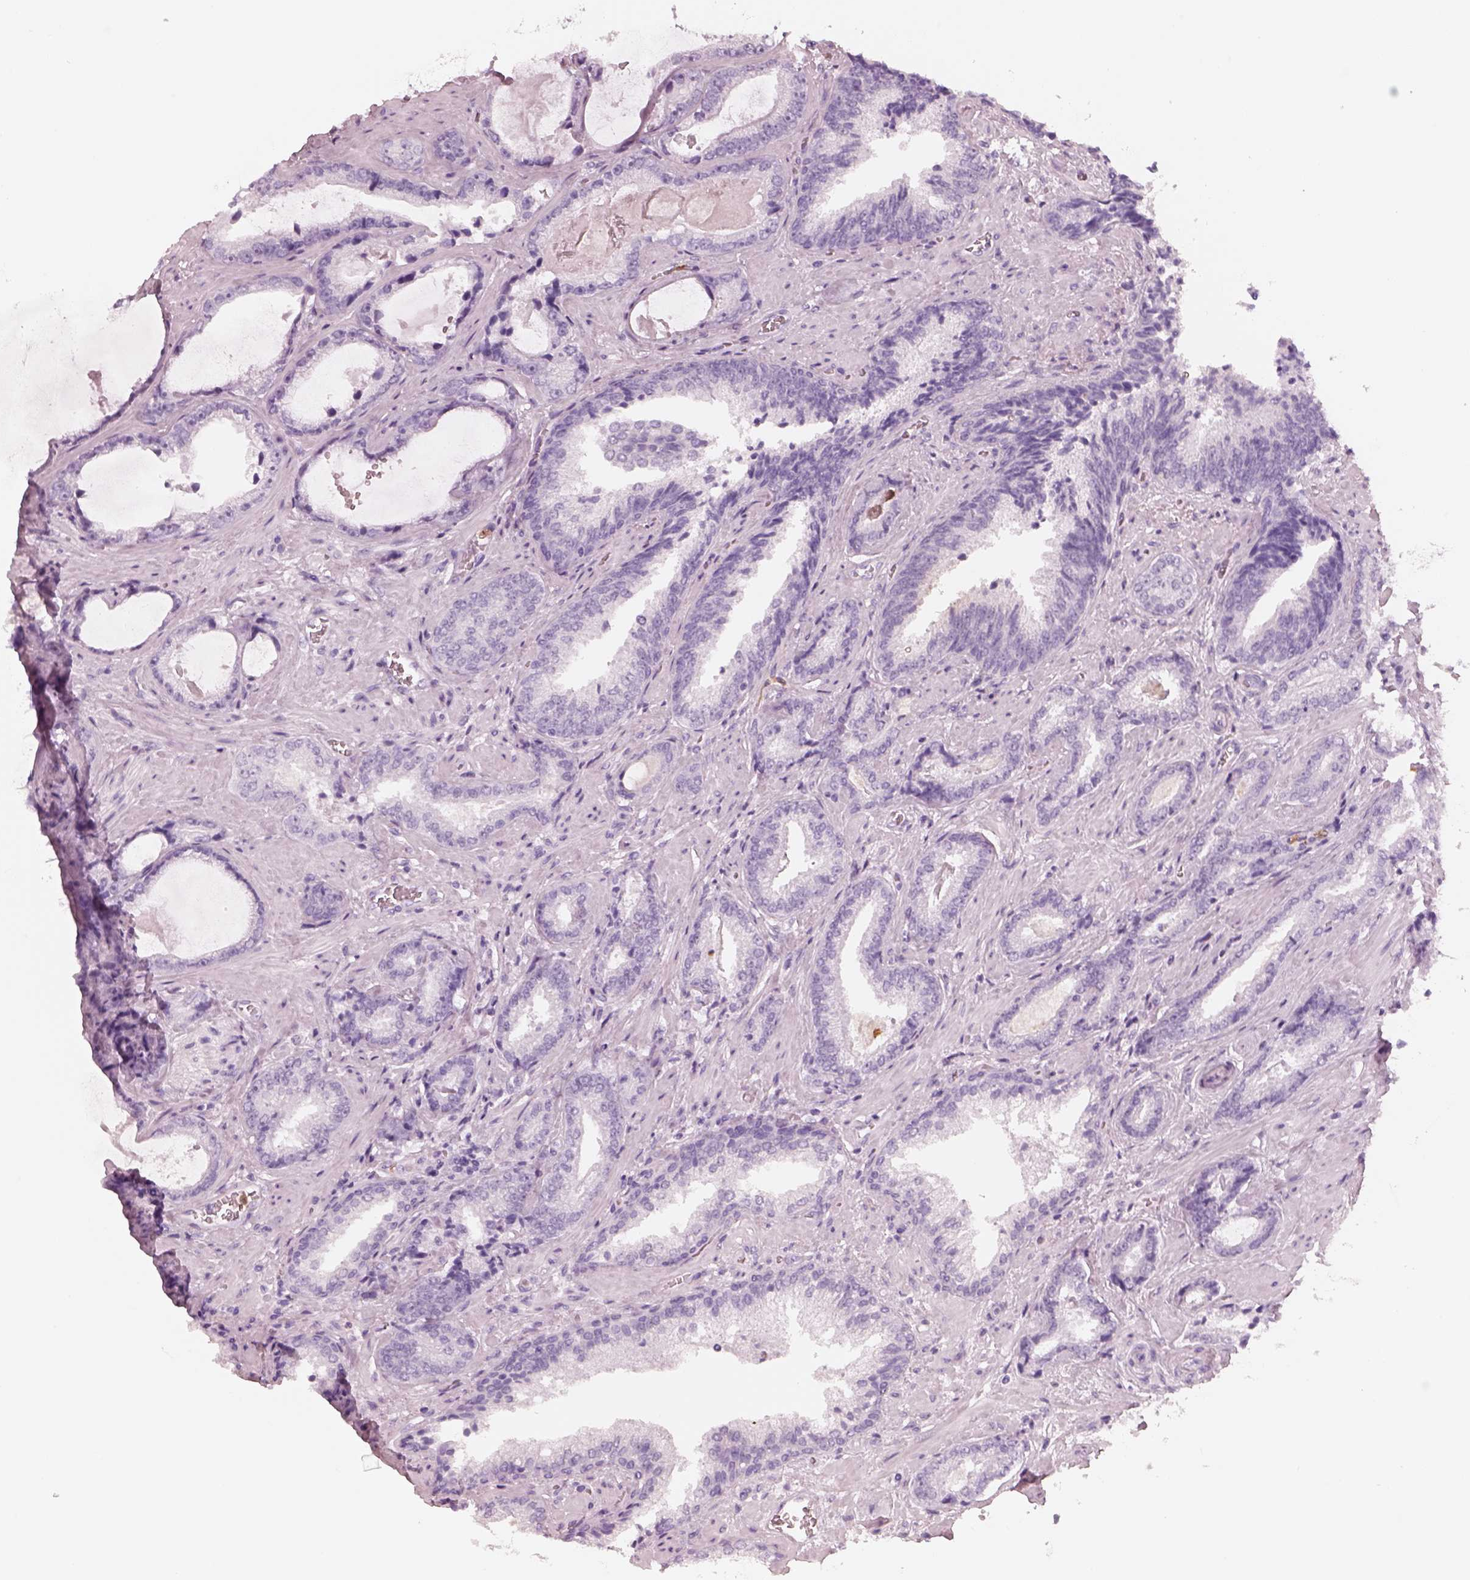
{"staining": {"intensity": "negative", "quantity": "none", "location": "none"}, "tissue": "prostate cancer", "cell_type": "Tumor cells", "image_type": "cancer", "snomed": [{"axis": "morphology", "description": "Adenocarcinoma, Low grade"}, {"axis": "topography", "description": "Prostate"}], "caption": "The IHC image has no significant expression in tumor cells of prostate cancer (low-grade adenocarcinoma) tissue.", "gene": "ELANE", "patient": {"sex": "male", "age": 61}}